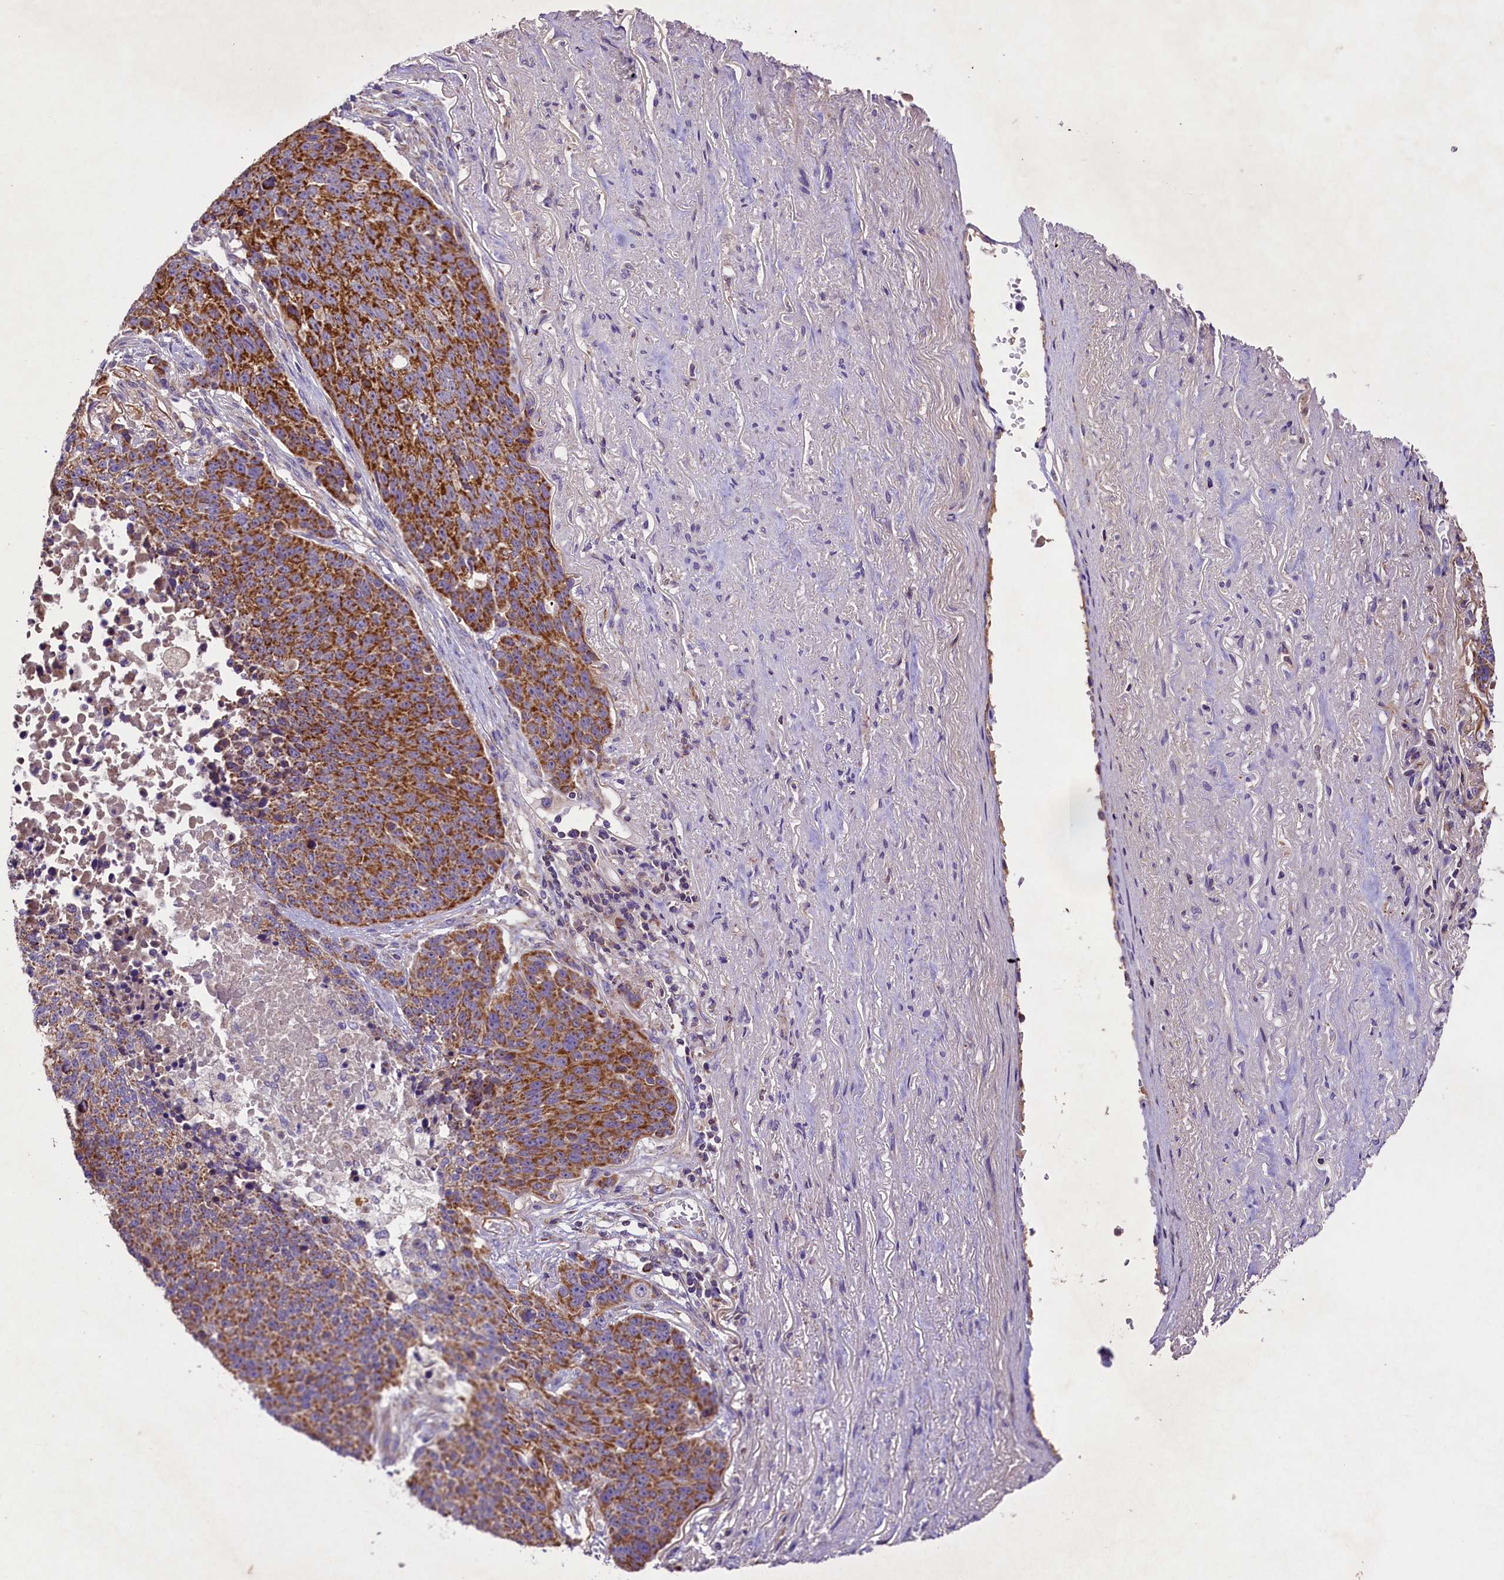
{"staining": {"intensity": "strong", "quantity": ">75%", "location": "cytoplasmic/membranous"}, "tissue": "lung cancer", "cell_type": "Tumor cells", "image_type": "cancer", "snomed": [{"axis": "morphology", "description": "Normal tissue, NOS"}, {"axis": "morphology", "description": "Squamous cell carcinoma, NOS"}, {"axis": "topography", "description": "Lymph node"}, {"axis": "topography", "description": "Lung"}], "caption": "A high-resolution histopathology image shows IHC staining of lung squamous cell carcinoma, which reveals strong cytoplasmic/membranous staining in about >75% of tumor cells. (IHC, brightfield microscopy, high magnification).", "gene": "PMPCB", "patient": {"sex": "male", "age": 66}}